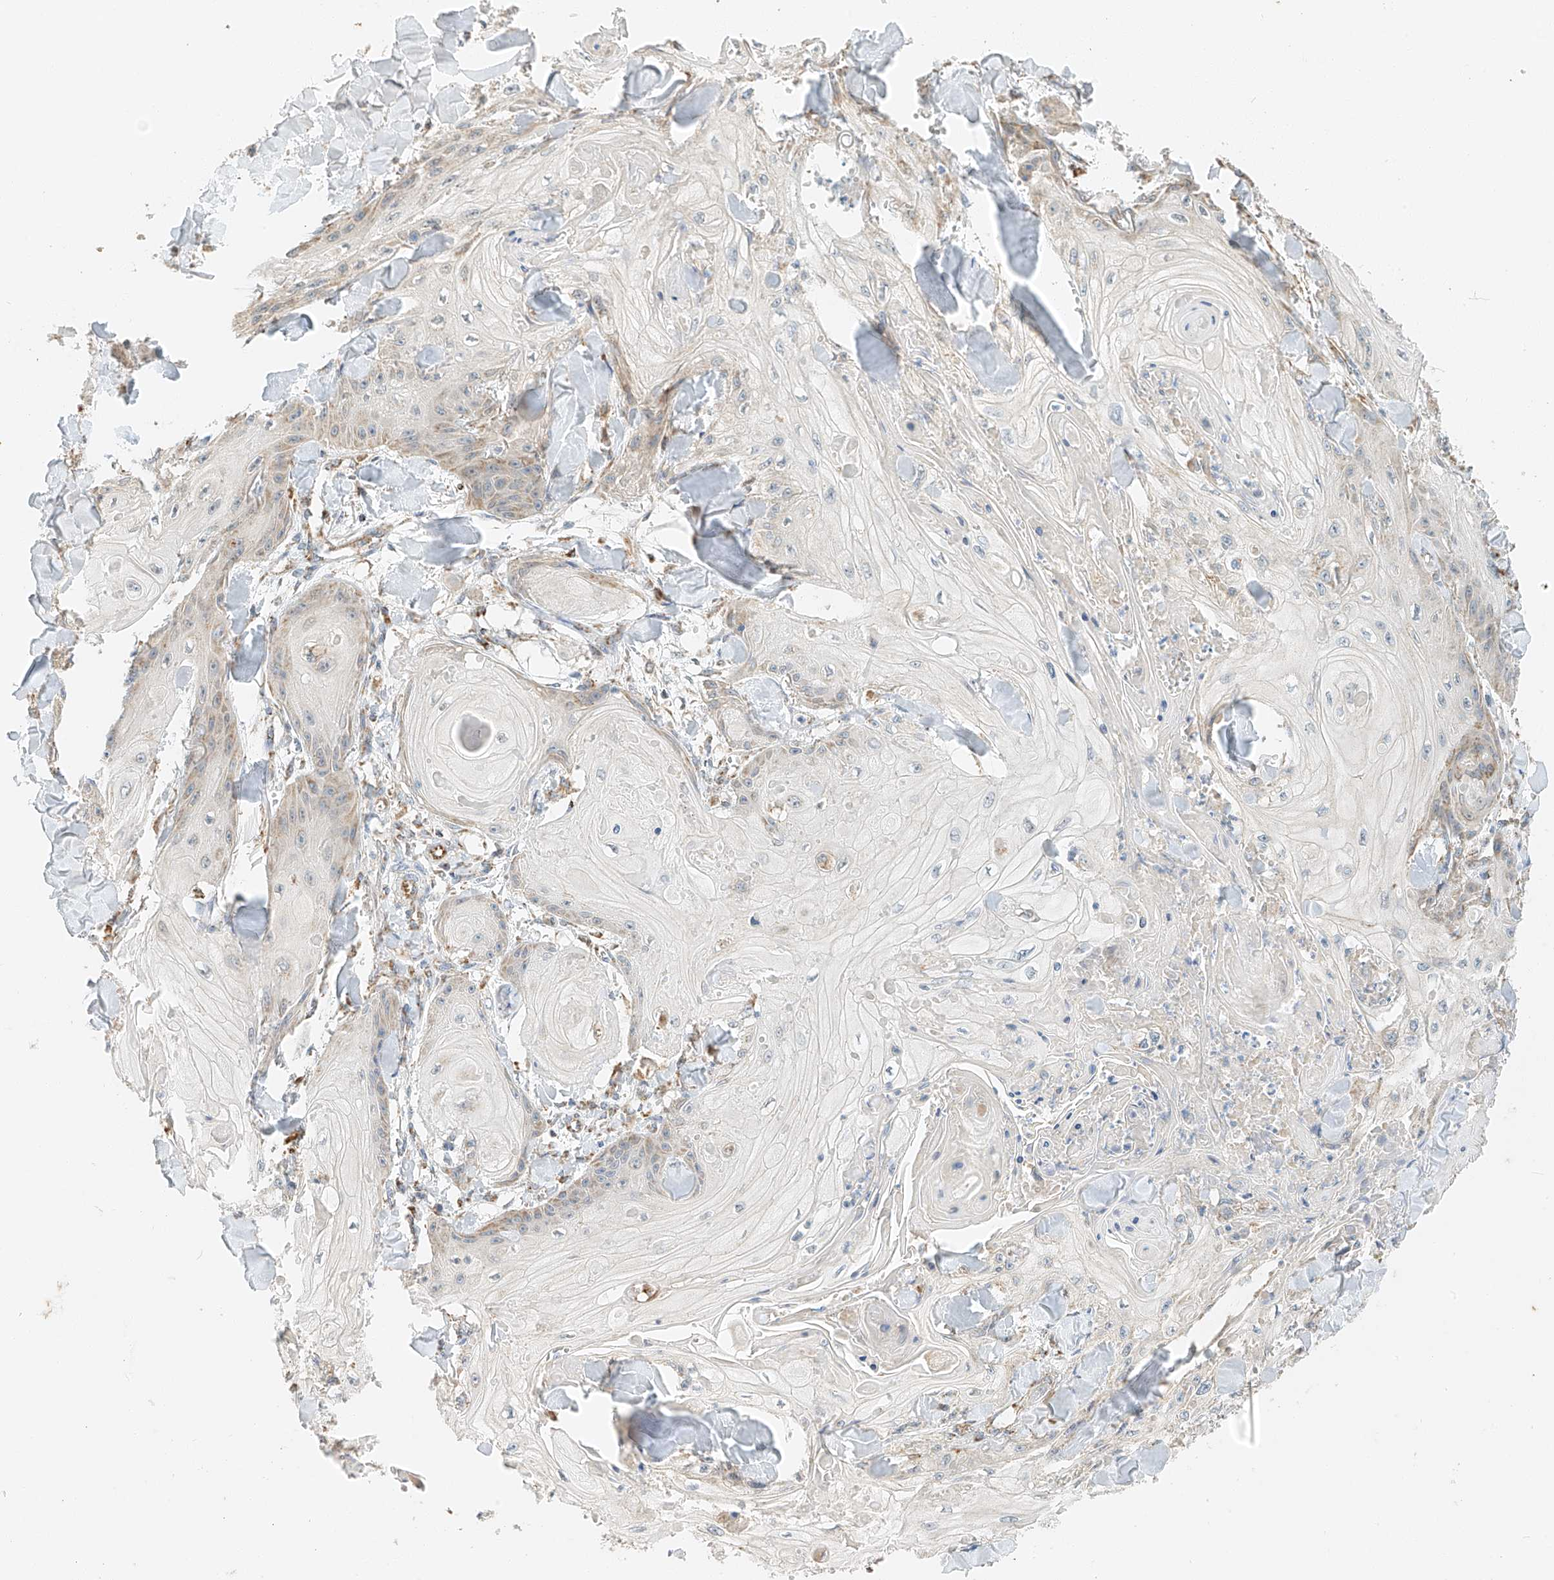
{"staining": {"intensity": "weak", "quantity": "<25%", "location": "cytoplasmic/membranous"}, "tissue": "skin cancer", "cell_type": "Tumor cells", "image_type": "cancer", "snomed": [{"axis": "morphology", "description": "Squamous cell carcinoma, NOS"}, {"axis": "topography", "description": "Skin"}], "caption": "A high-resolution photomicrograph shows IHC staining of skin cancer, which exhibits no significant staining in tumor cells.", "gene": "YIPF7", "patient": {"sex": "male", "age": 74}}